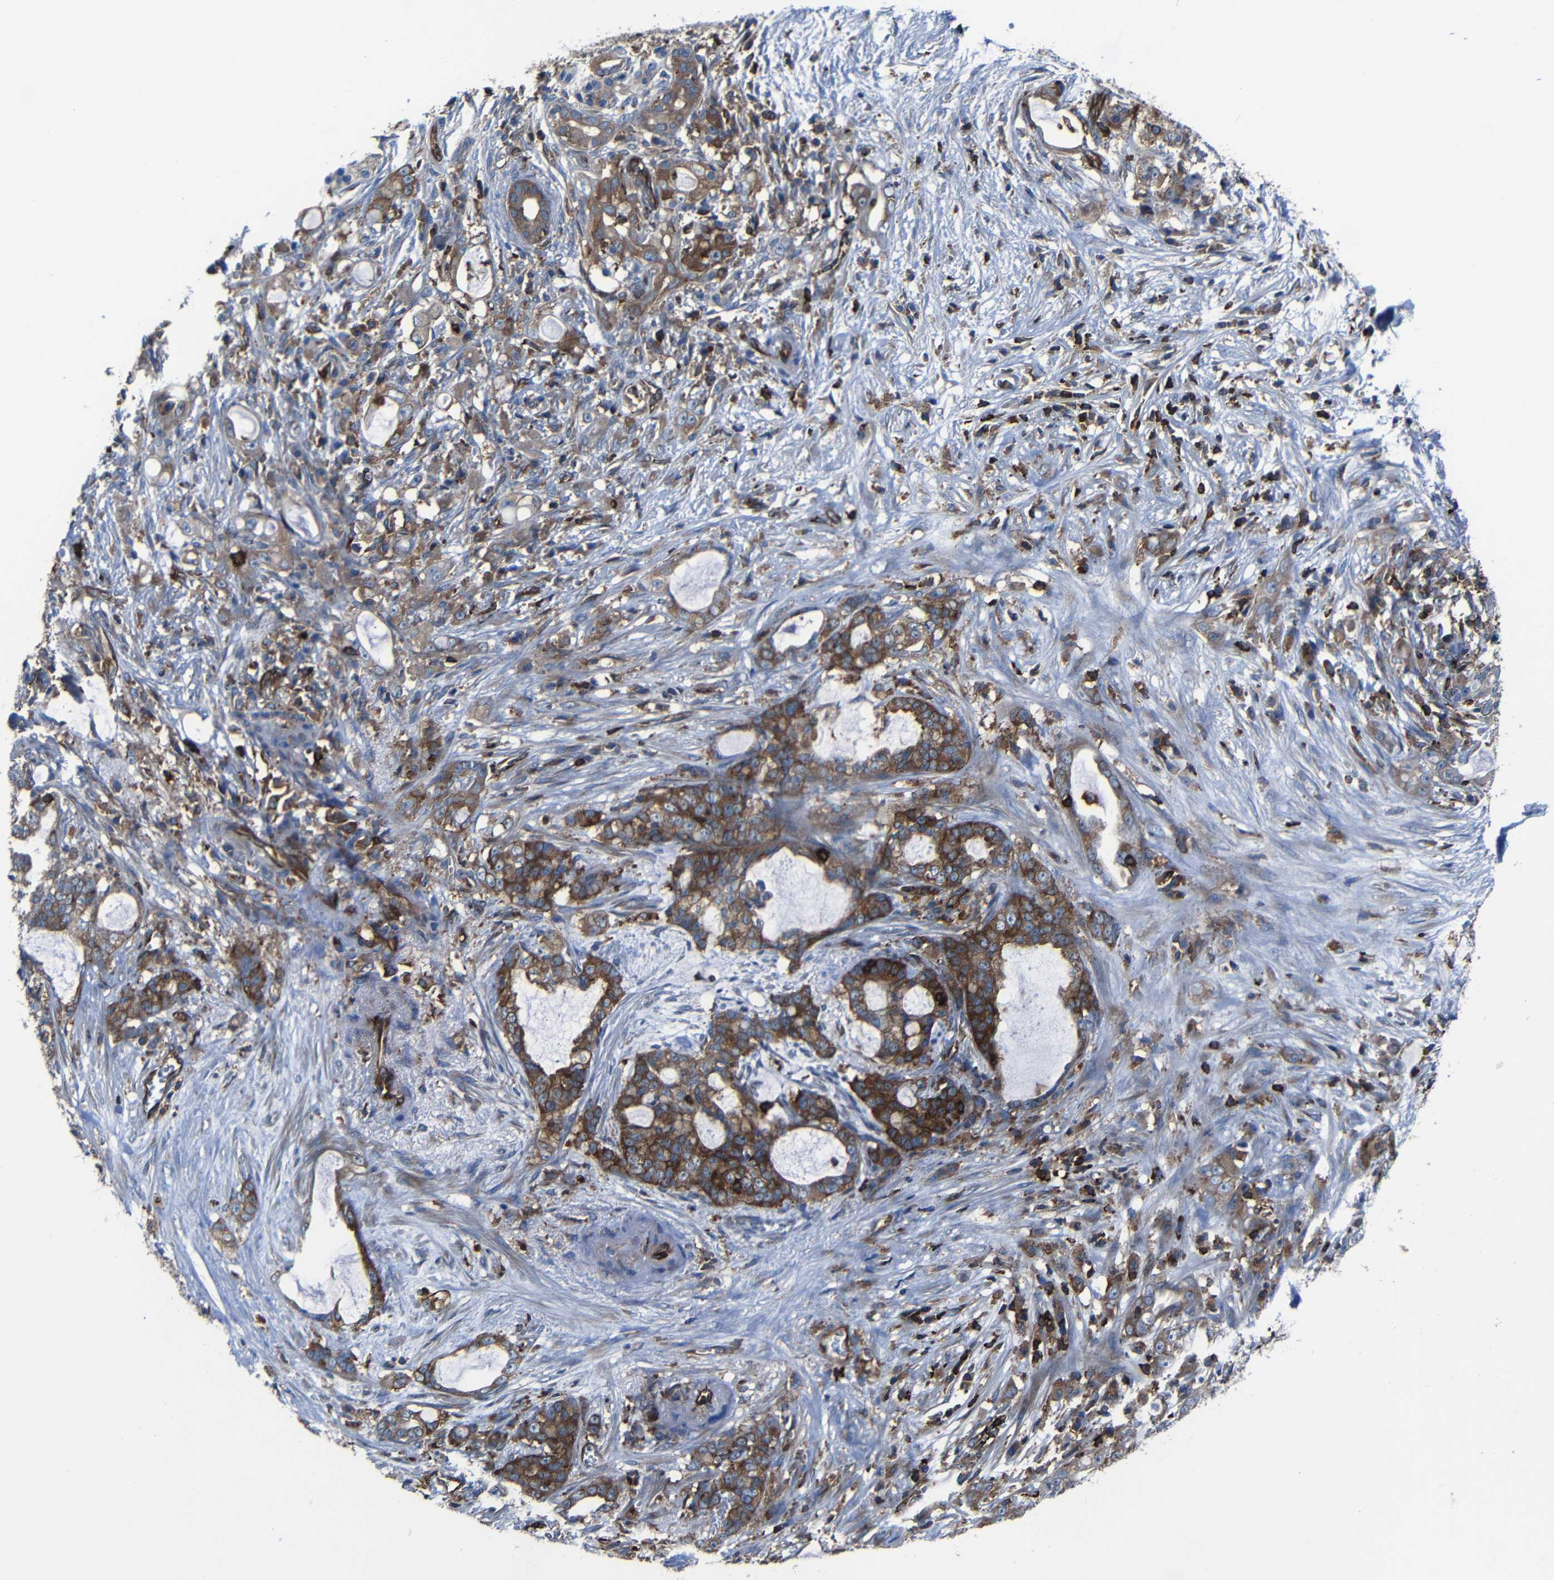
{"staining": {"intensity": "moderate", "quantity": ">75%", "location": "cytoplasmic/membranous"}, "tissue": "pancreatic cancer", "cell_type": "Tumor cells", "image_type": "cancer", "snomed": [{"axis": "morphology", "description": "Adenocarcinoma, NOS"}, {"axis": "topography", "description": "Pancreas"}], "caption": "Protein expression analysis of pancreatic adenocarcinoma reveals moderate cytoplasmic/membranous staining in approximately >75% of tumor cells.", "gene": "ARHGEF1", "patient": {"sex": "female", "age": 73}}